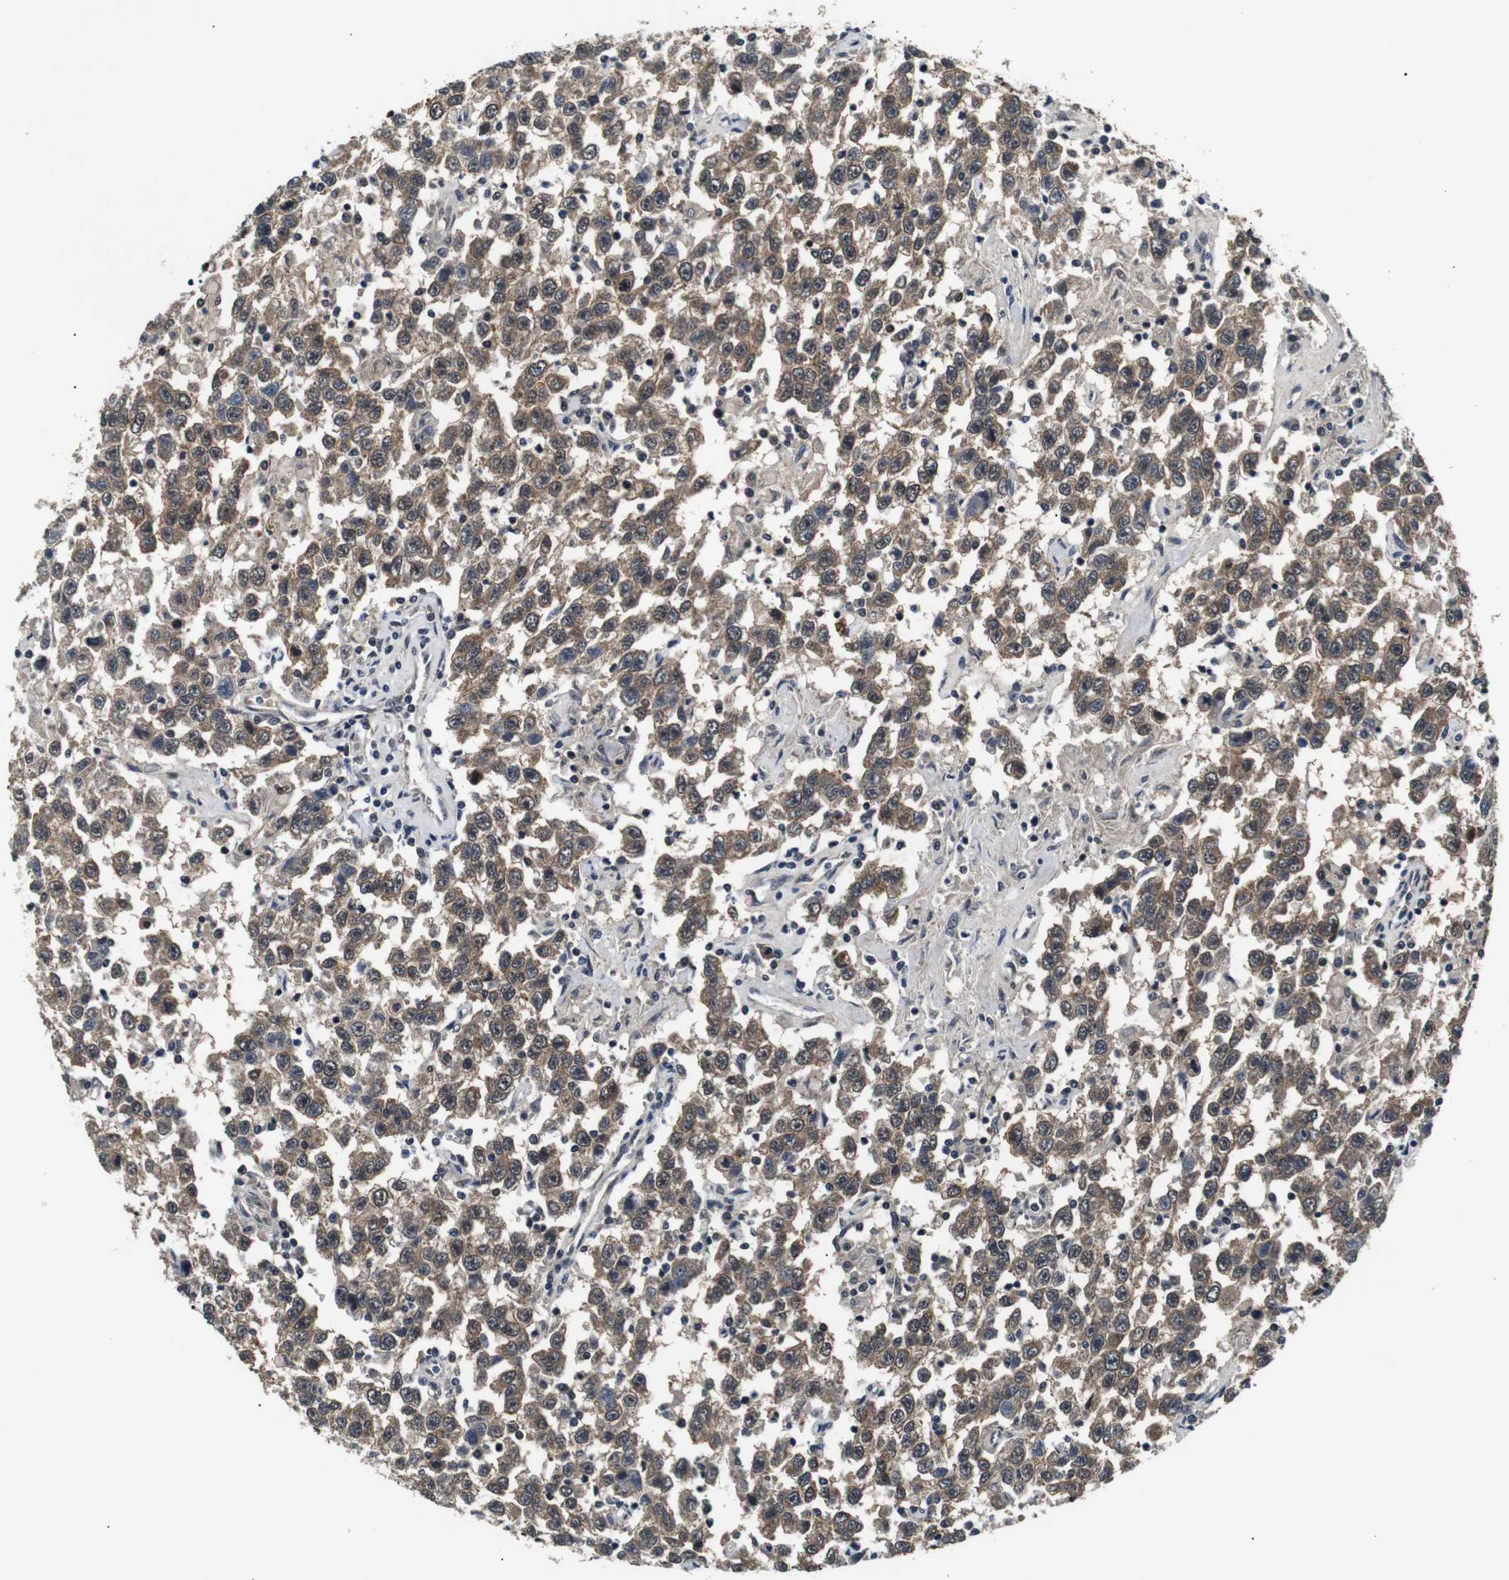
{"staining": {"intensity": "moderate", "quantity": ">75%", "location": "cytoplasmic/membranous"}, "tissue": "testis cancer", "cell_type": "Tumor cells", "image_type": "cancer", "snomed": [{"axis": "morphology", "description": "Seminoma, NOS"}, {"axis": "topography", "description": "Testis"}], "caption": "This image reveals immunohistochemistry staining of human seminoma (testis), with medium moderate cytoplasmic/membranous positivity in approximately >75% of tumor cells.", "gene": "SKP1", "patient": {"sex": "male", "age": 41}}